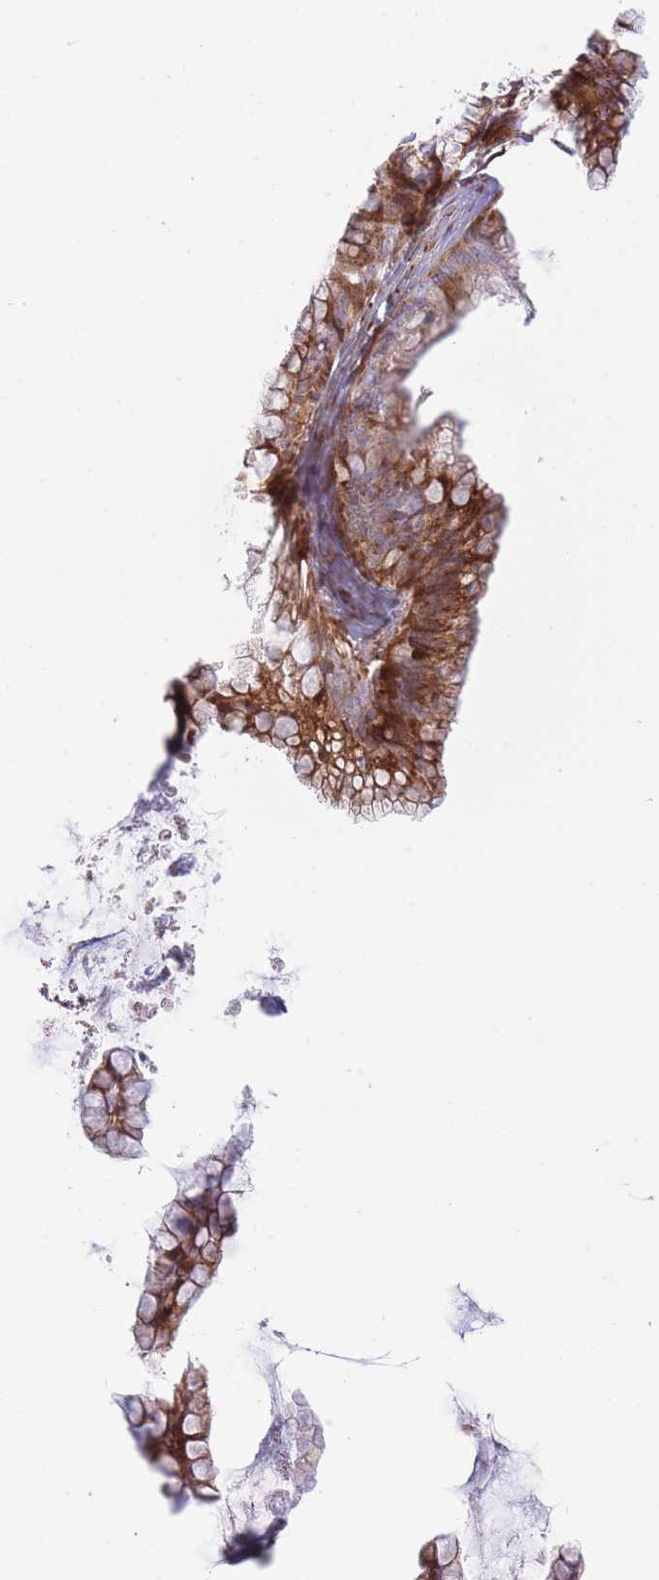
{"staining": {"intensity": "moderate", "quantity": ">75%", "location": "cytoplasmic/membranous"}, "tissue": "ovarian cancer", "cell_type": "Tumor cells", "image_type": "cancer", "snomed": [{"axis": "morphology", "description": "Cystadenocarcinoma, mucinous, NOS"}, {"axis": "topography", "description": "Ovary"}], "caption": "Tumor cells display medium levels of moderate cytoplasmic/membranous positivity in about >75% of cells in human ovarian mucinous cystadenocarcinoma.", "gene": "PPP3R2", "patient": {"sex": "female", "age": 35}}